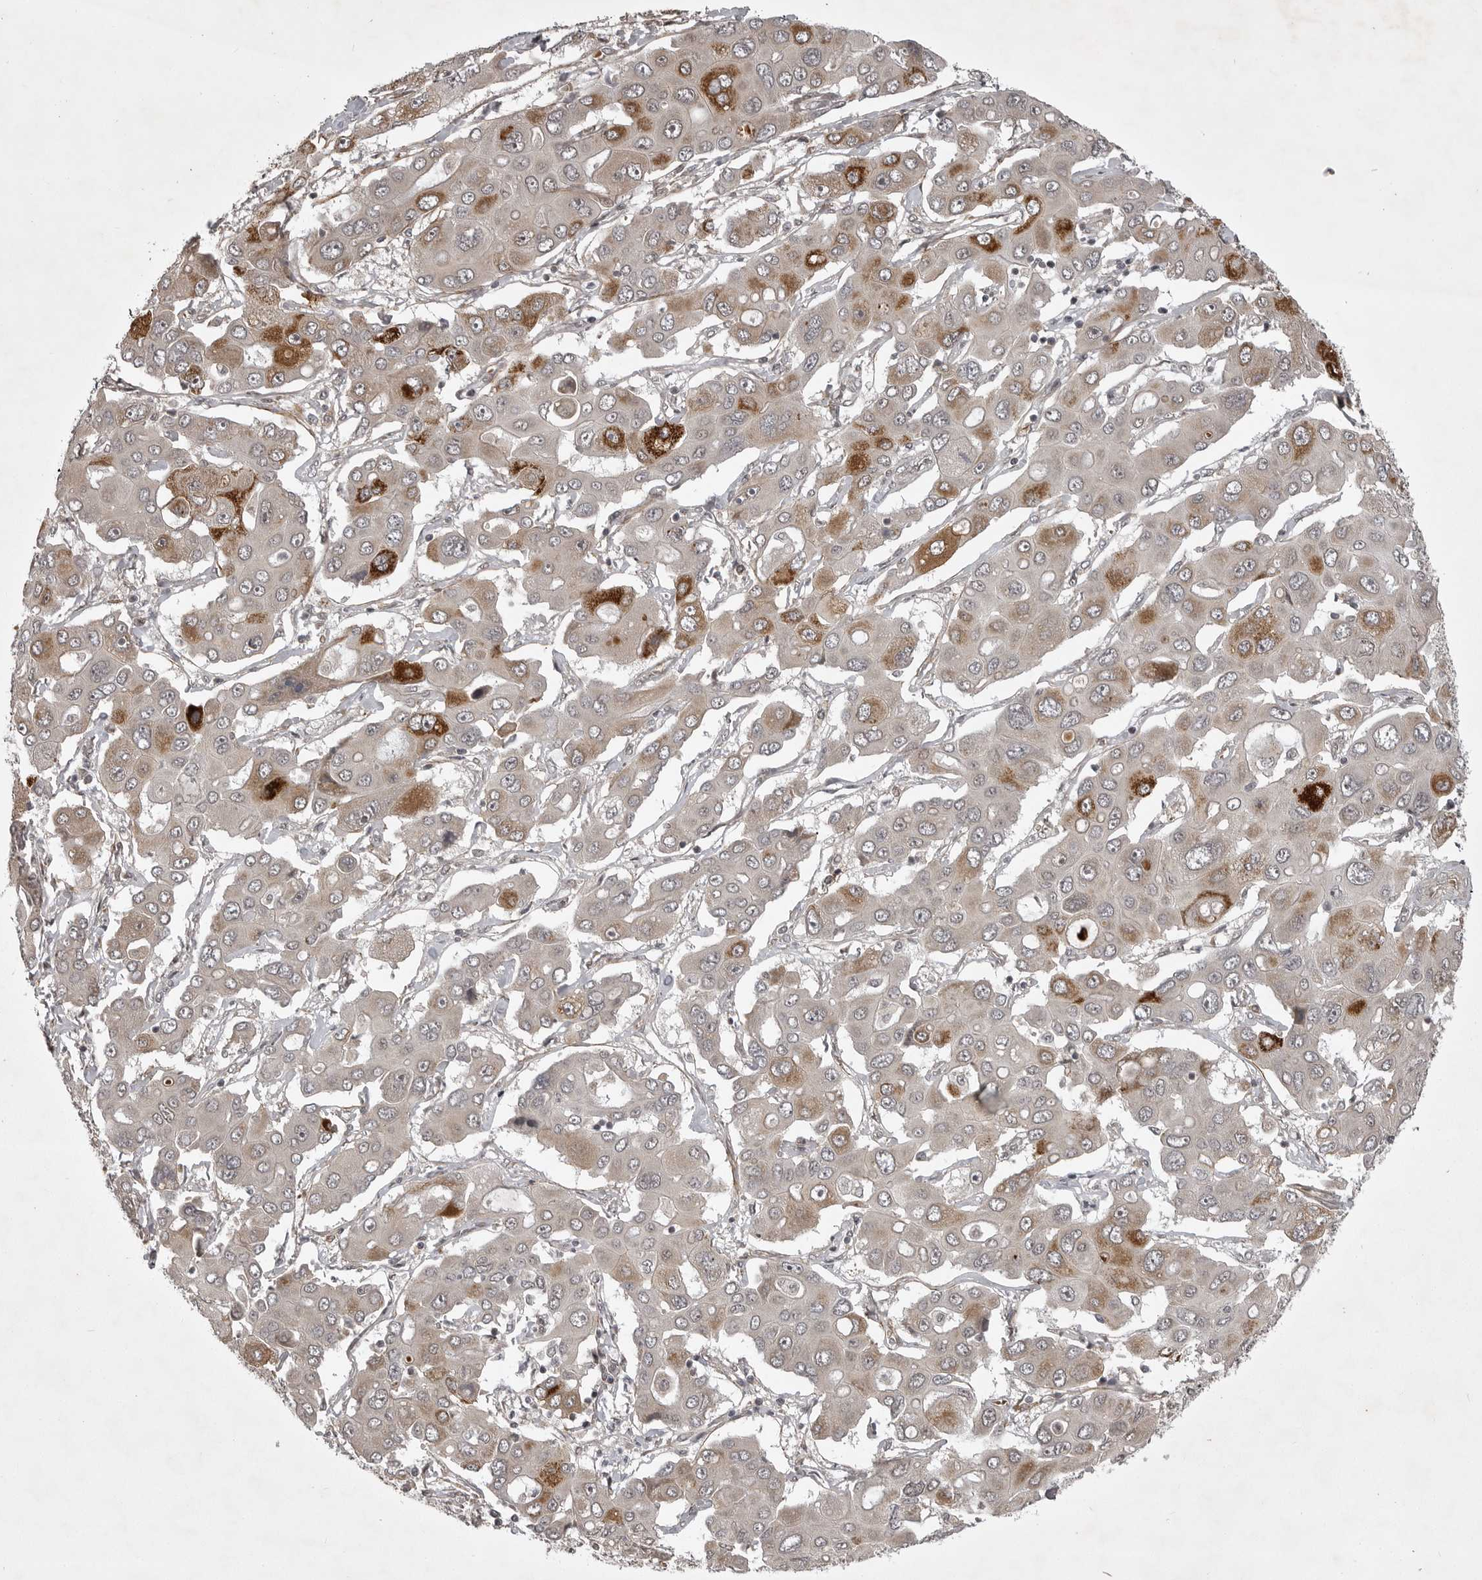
{"staining": {"intensity": "strong", "quantity": "<25%", "location": "cytoplasmic/membranous"}, "tissue": "liver cancer", "cell_type": "Tumor cells", "image_type": "cancer", "snomed": [{"axis": "morphology", "description": "Cholangiocarcinoma"}, {"axis": "topography", "description": "Liver"}], "caption": "Liver cholangiocarcinoma tissue exhibits strong cytoplasmic/membranous staining in about <25% of tumor cells, visualized by immunohistochemistry. (Stains: DAB (3,3'-diaminobenzidine) in brown, nuclei in blue, Microscopy: brightfield microscopy at high magnification).", "gene": "SNX16", "patient": {"sex": "male", "age": 67}}